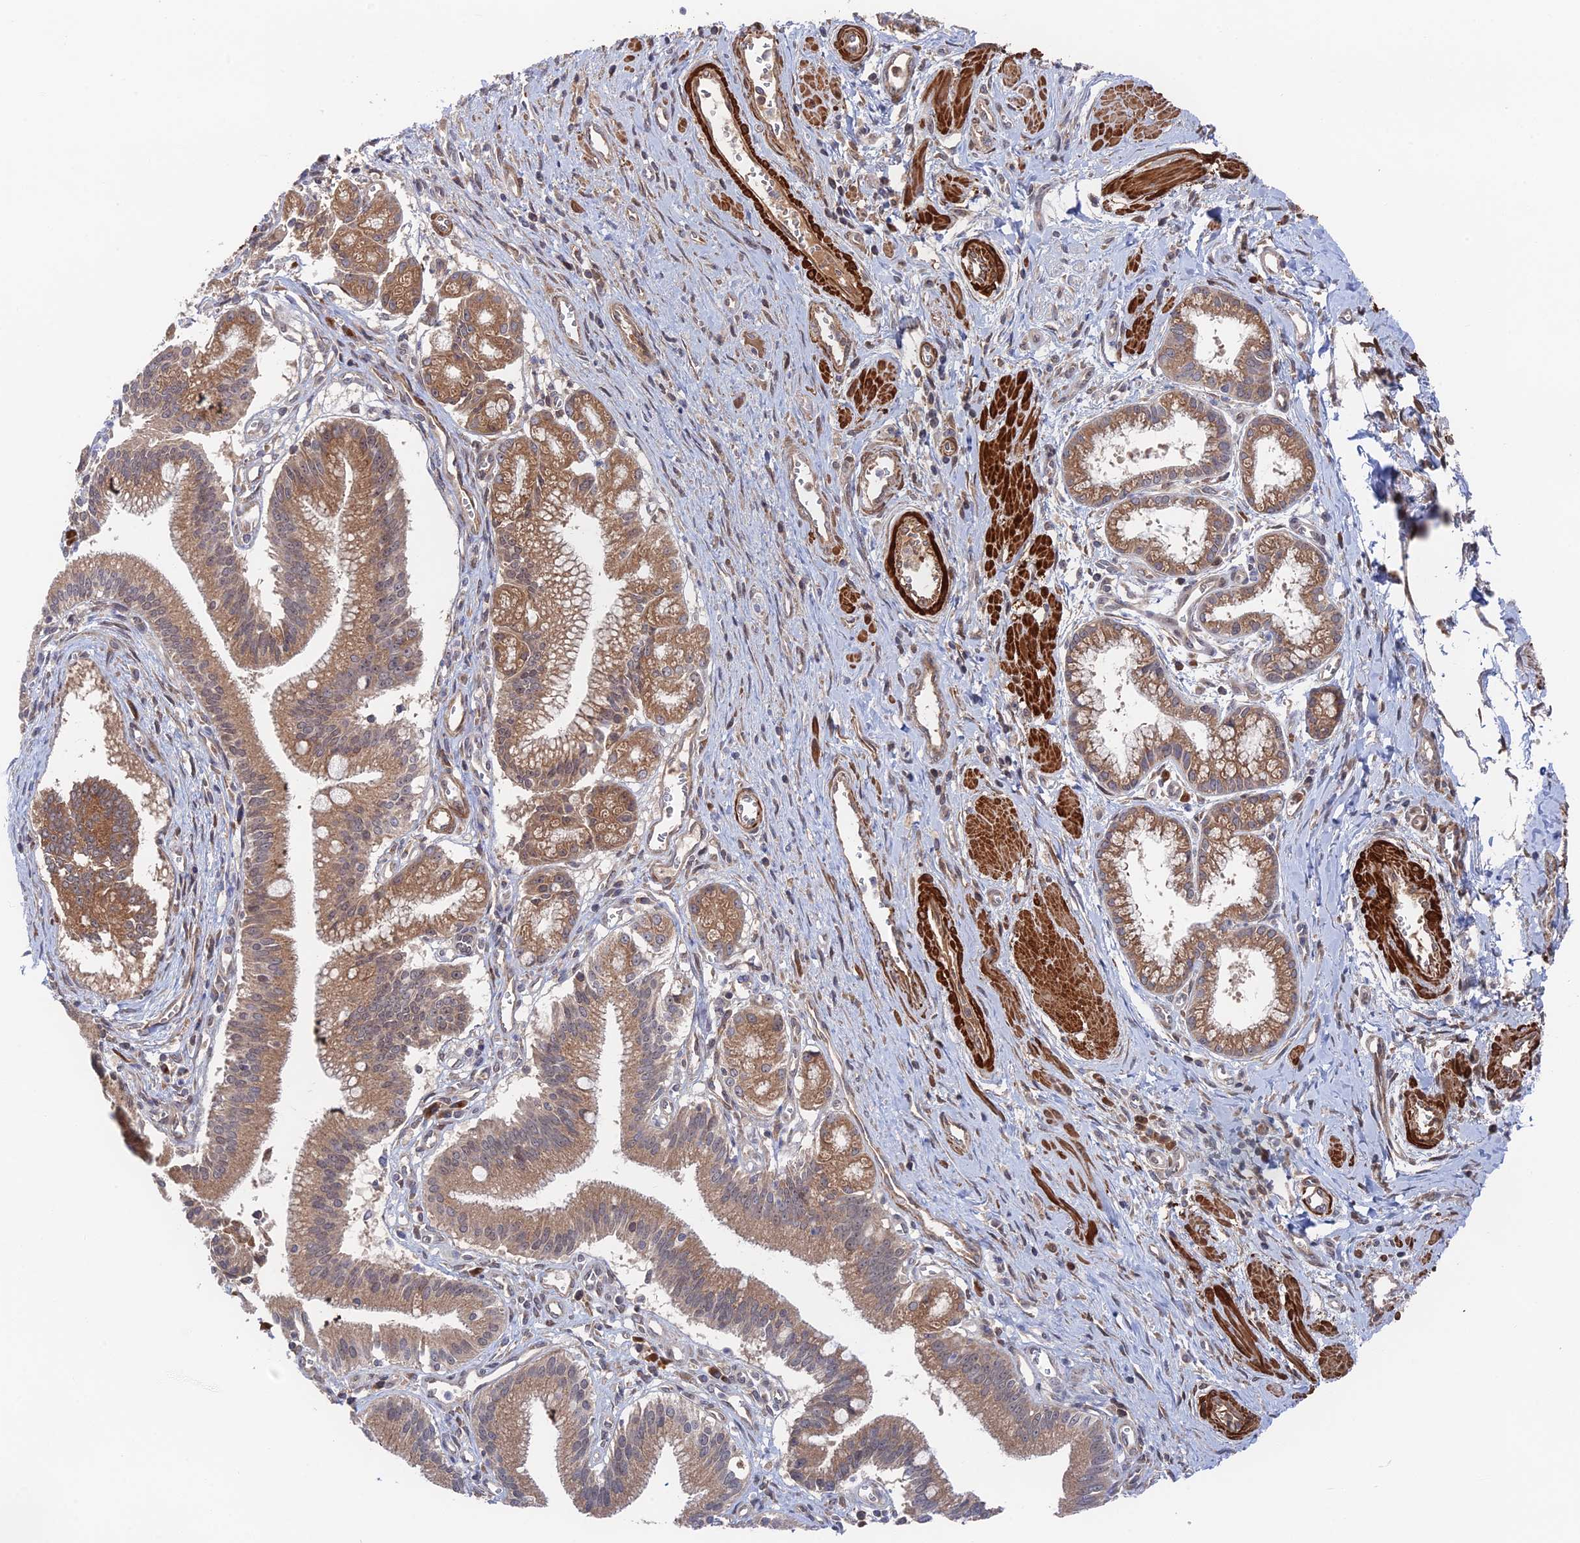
{"staining": {"intensity": "moderate", "quantity": ">75%", "location": "cytoplasmic/membranous"}, "tissue": "pancreatic cancer", "cell_type": "Tumor cells", "image_type": "cancer", "snomed": [{"axis": "morphology", "description": "Adenocarcinoma, NOS"}, {"axis": "topography", "description": "Pancreas"}], "caption": "This photomicrograph shows immunohistochemistry (IHC) staining of human pancreatic cancer, with medium moderate cytoplasmic/membranous expression in about >75% of tumor cells.", "gene": "ZNF320", "patient": {"sex": "male", "age": 78}}